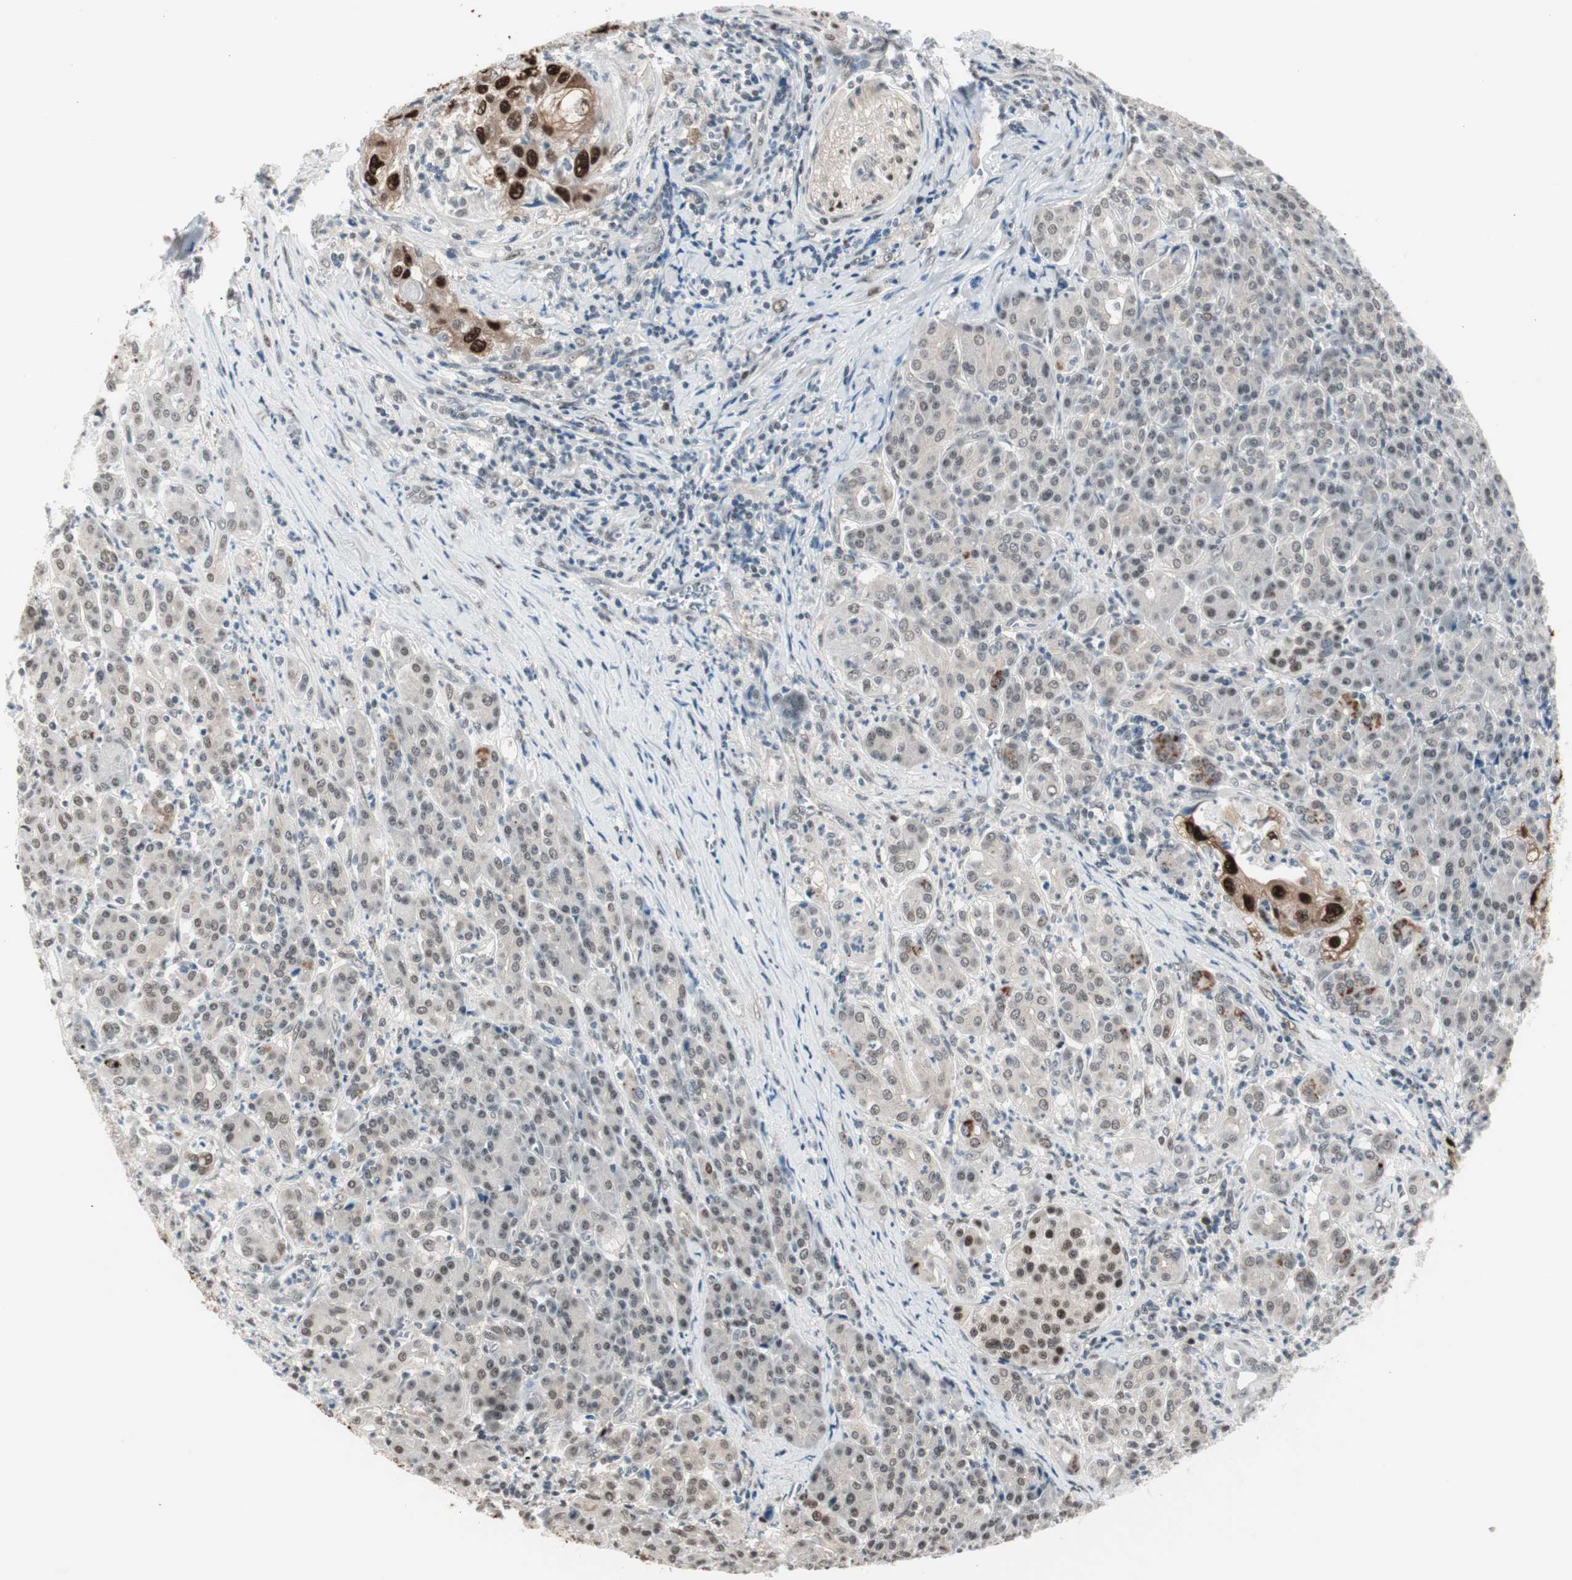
{"staining": {"intensity": "strong", "quantity": ">75%", "location": "nuclear"}, "tissue": "pancreatic cancer", "cell_type": "Tumor cells", "image_type": "cancer", "snomed": [{"axis": "morphology", "description": "Adenocarcinoma, NOS"}, {"axis": "topography", "description": "Pancreas"}], "caption": "Pancreatic cancer stained with DAB (3,3'-diaminobenzidine) immunohistochemistry (IHC) shows high levels of strong nuclear staining in about >75% of tumor cells.", "gene": "LONP2", "patient": {"sex": "male", "age": 70}}